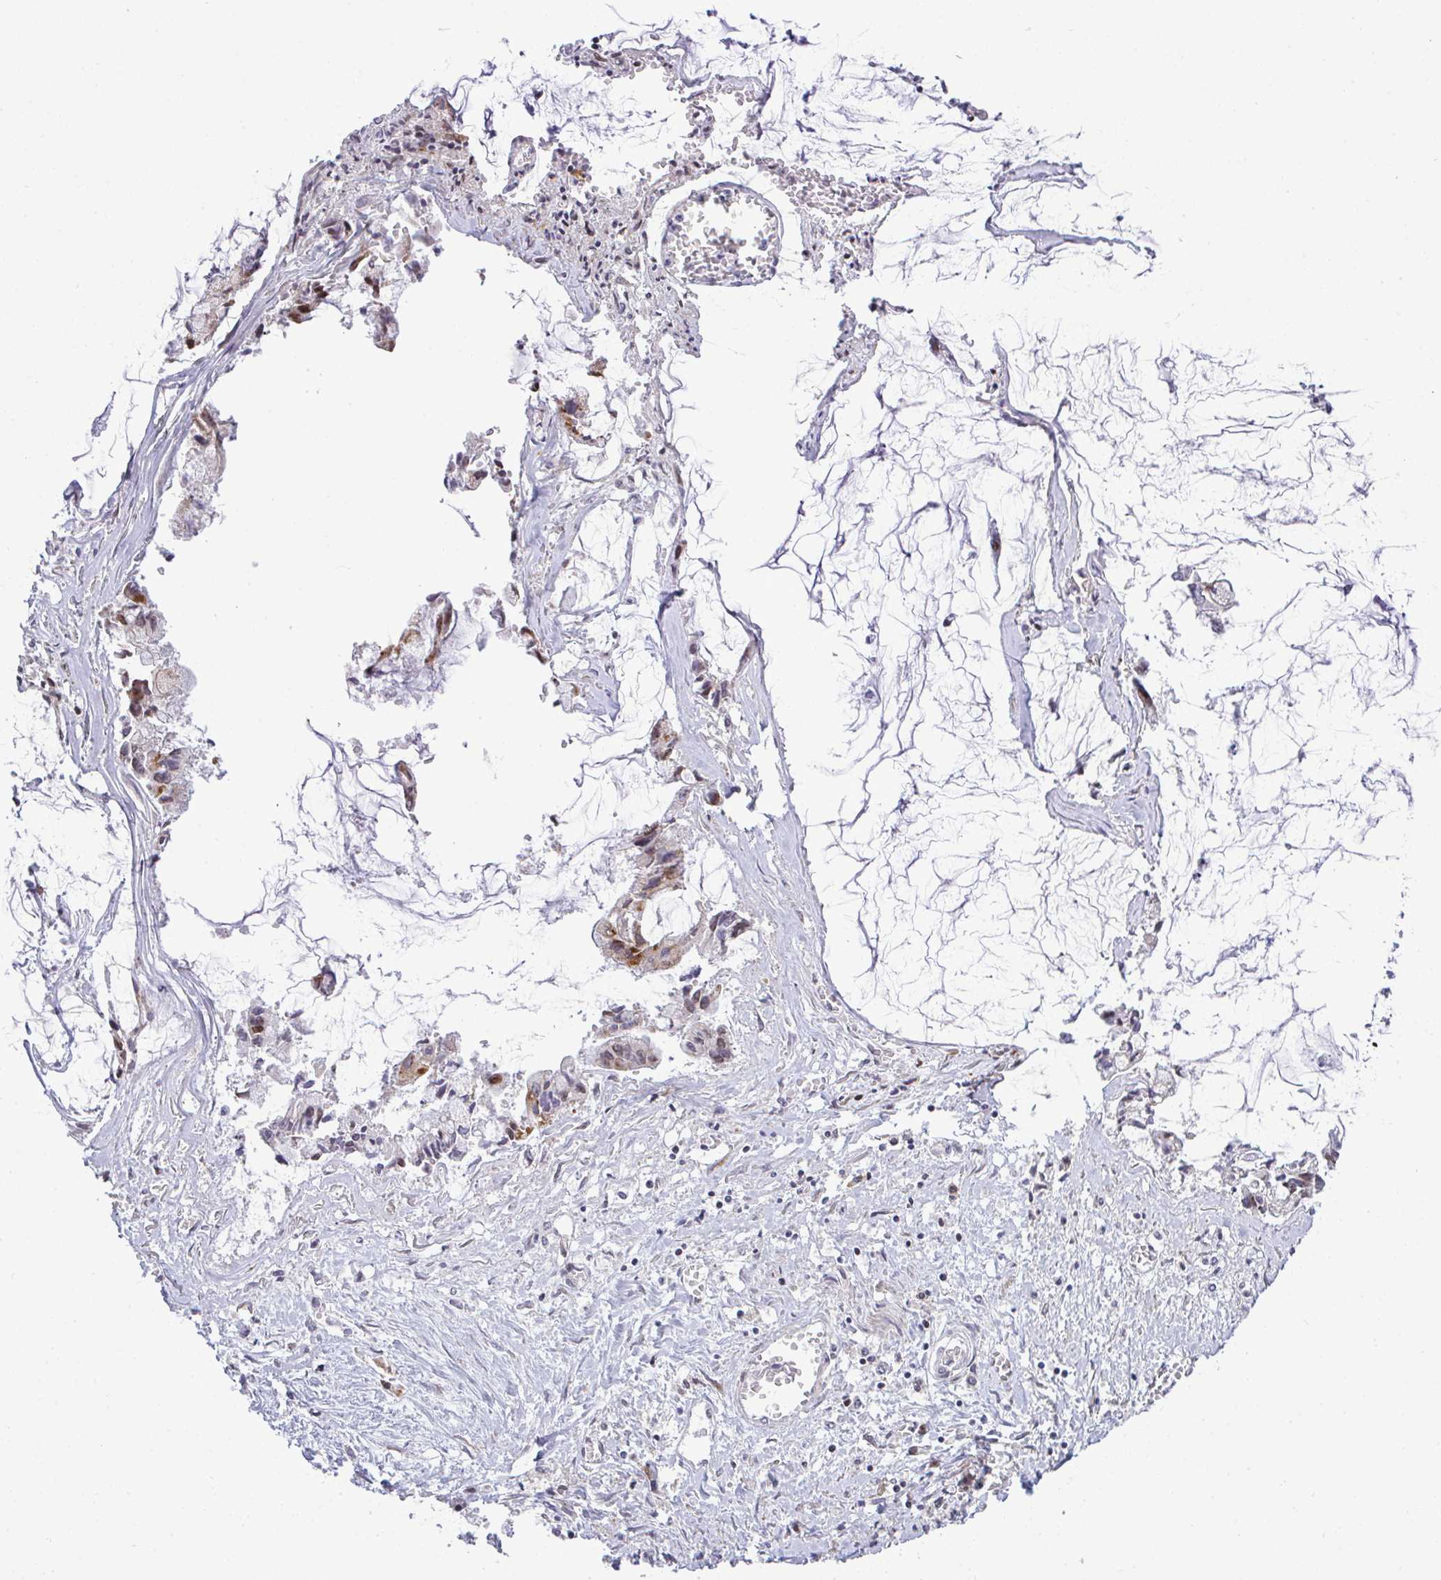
{"staining": {"intensity": "moderate", "quantity": "<25%", "location": "cytoplasmic/membranous"}, "tissue": "ovarian cancer", "cell_type": "Tumor cells", "image_type": "cancer", "snomed": [{"axis": "morphology", "description": "Cystadenocarcinoma, mucinous, NOS"}, {"axis": "topography", "description": "Ovary"}], "caption": "The micrograph displays staining of ovarian cancer (mucinous cystadenocarcinoma), revealing moderate cytoplasmic/membranous protein staining (brown color) within tumor cells.", "gene": "CASTOR2", "patient": {"sex": "female", "age": 90}}